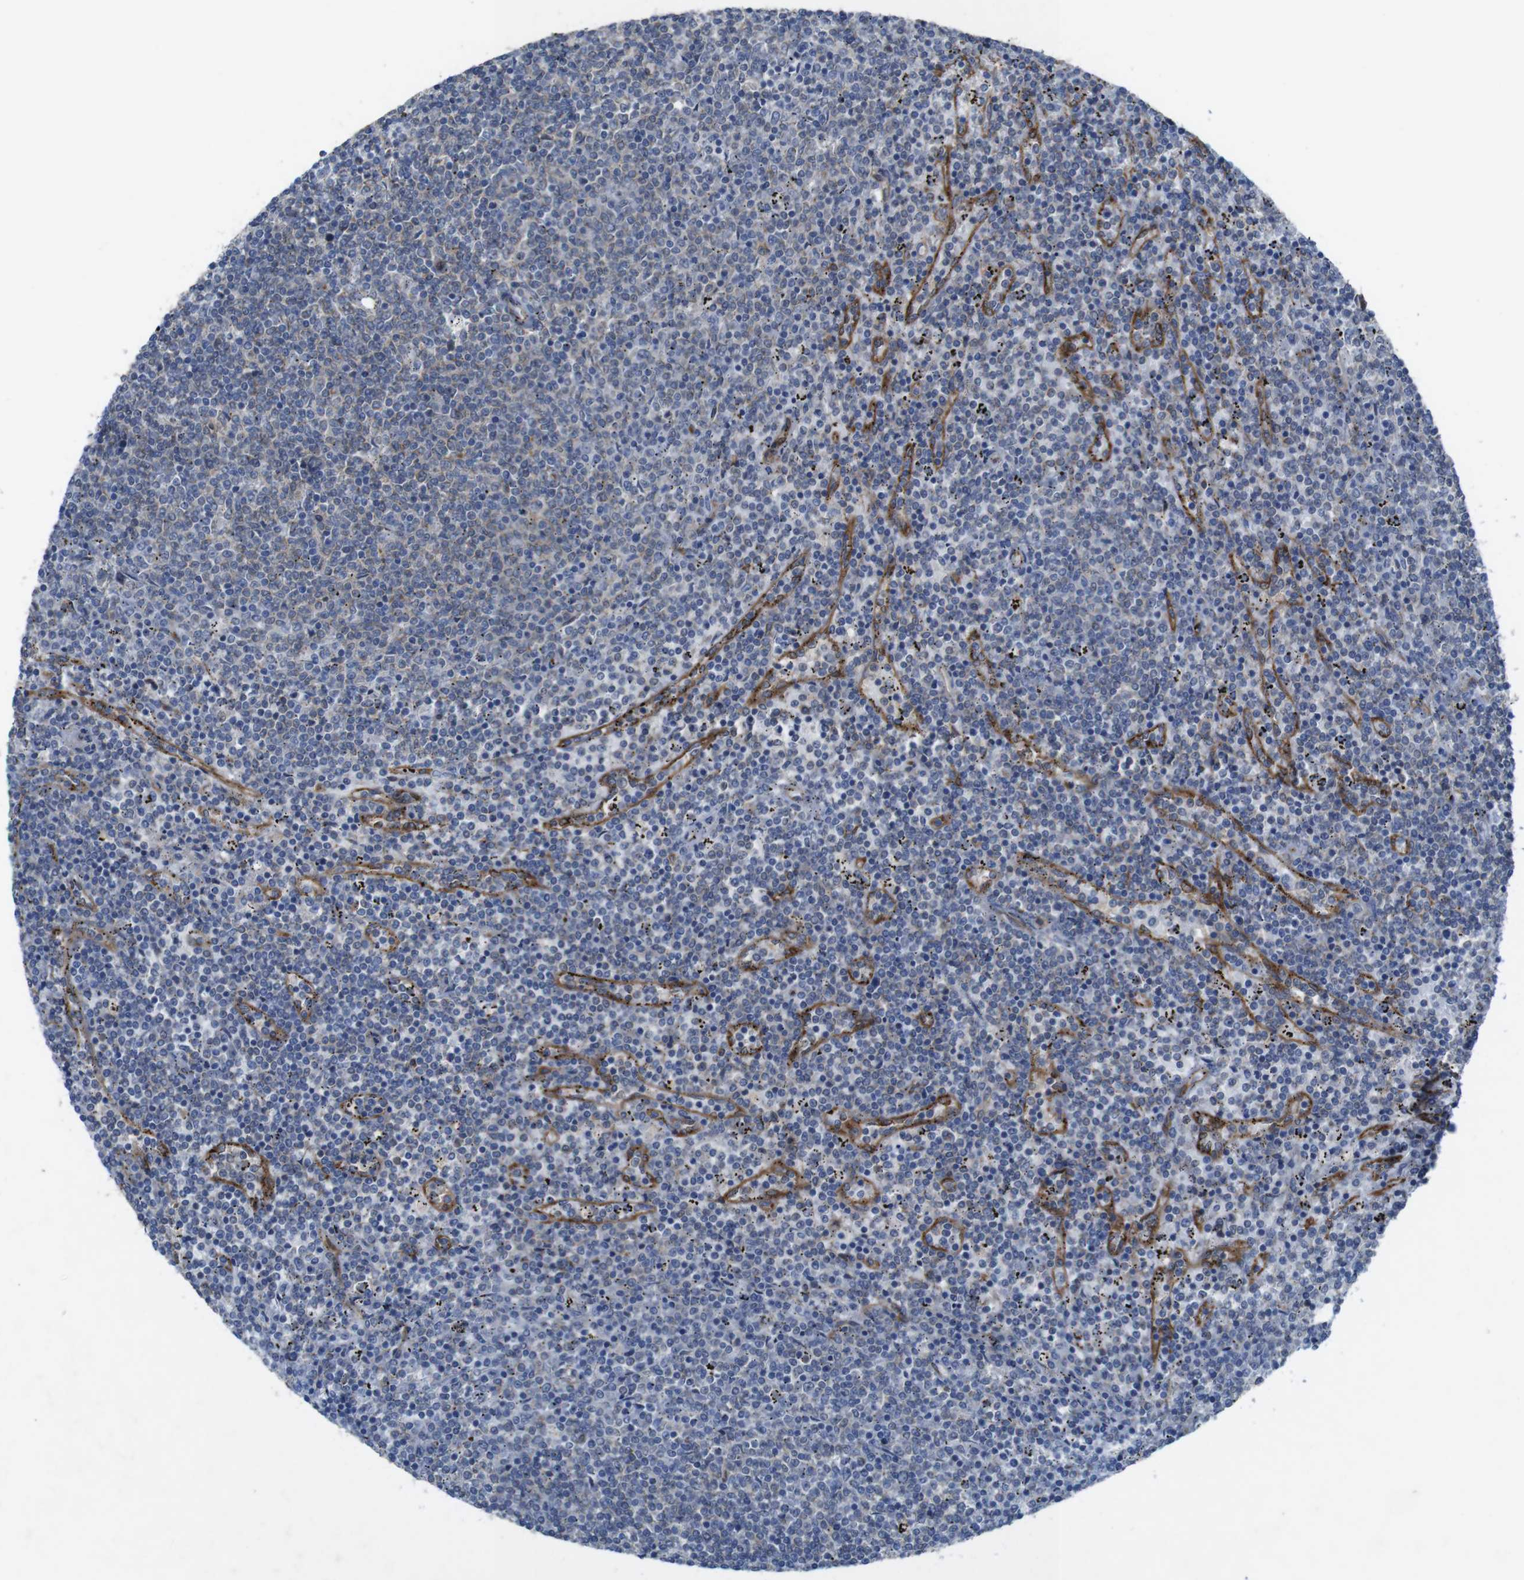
{"staining": {"intensity": "negative", "quantity": "none", "location": "none"}, "tissue": "lymphoma", "cell_type": "Tumor cells", "image_type": "cancer", "snomed": [{"axis": "morphology", "description": "Malignant lymphoma, non-Hodgkin's type, Low grade"}, {"axis": "topography", "description": "Spleen"}], "caption": "Tumor cells are negative for brown protein staining in malignant lymphoma, non-Hodgkin's type (low-grade).", "gene": "PTGER4", "patient": {"sex": "female", "age": 50}}